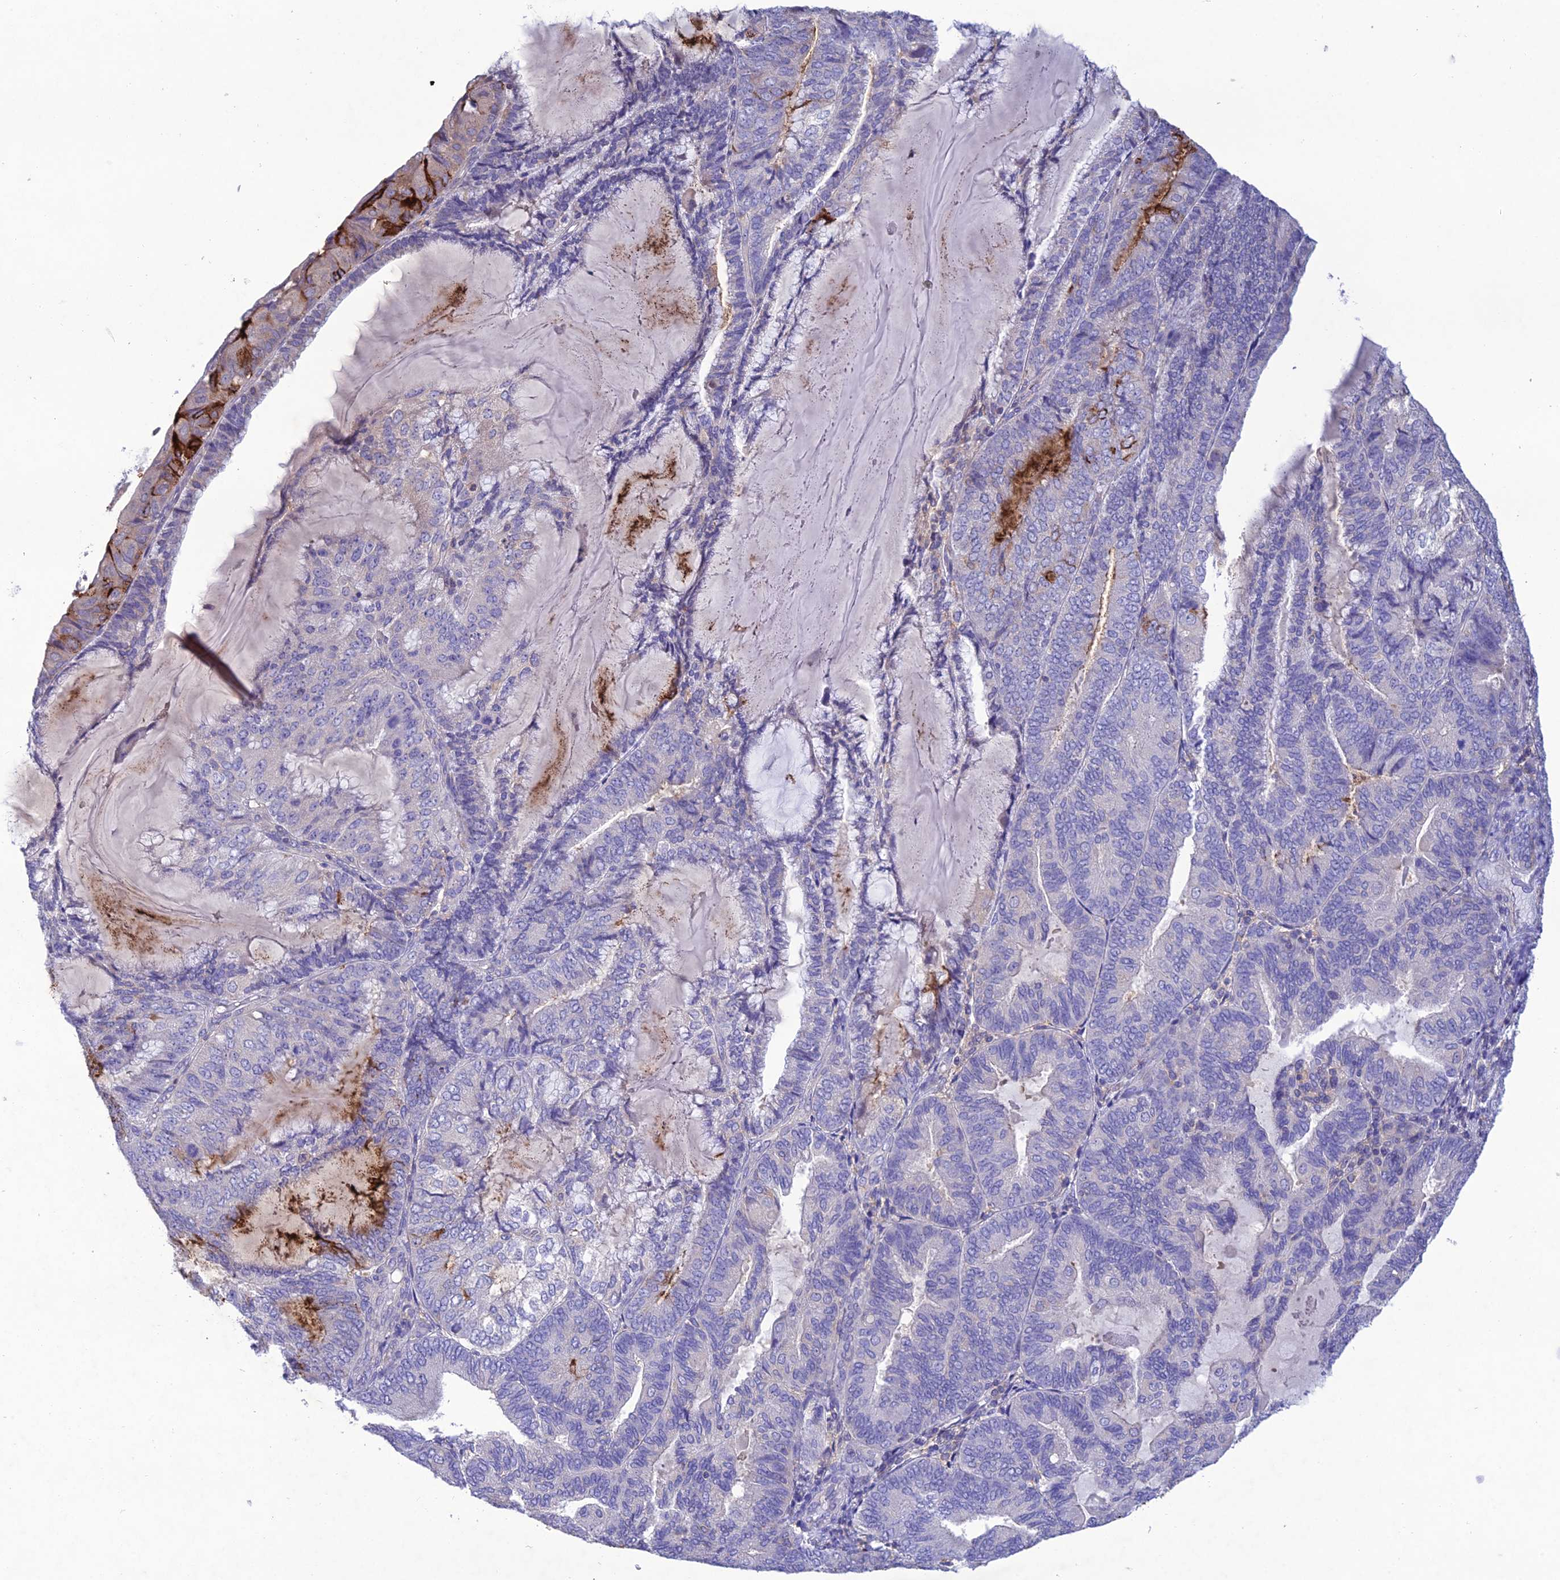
{"staining": {"intensity": "negative", "quantity": "none", "location": "none"}, "tissue": "endometrial cancer", "cell_type": "Tumor cells", "image_type": "cancer", "snomed": [{"axis": "morphology", "description": "Adenocarcinoma, NOS"}, {"axis": "topography", "description": "Endometrium"}], "caption": "Endometrial adenocarcinoma stained for a protein using immunohistochemistry (IHC) shows no positivity tumor cells.", "gene": "SNX24", "patient": {"sex": "female", "age": 81}}